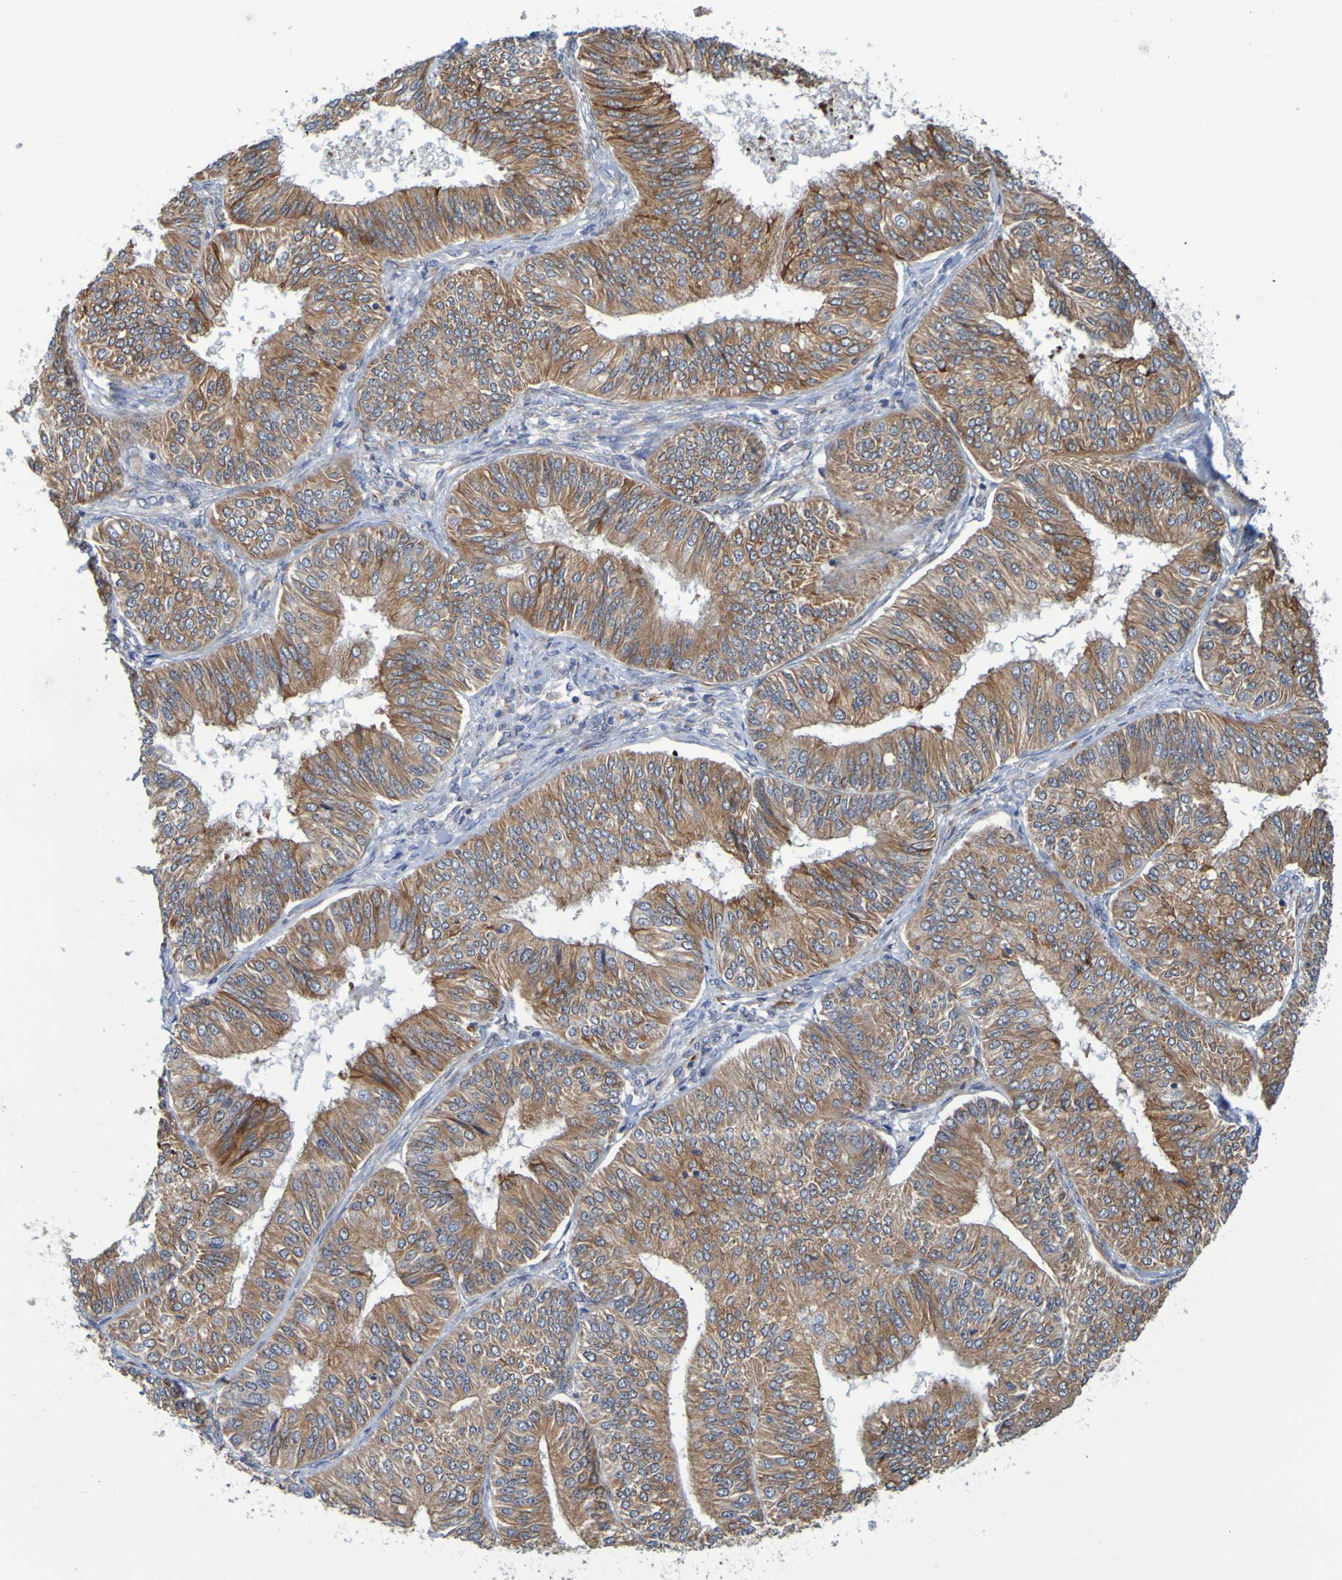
{"staining": {"intensity": "moderate", "quantity": ">75%", "location": "cytoplasmic/membranous"}, "tissue": "endometrial cancer", "cell_type": "Tumor cells", "image_type": "cancer", "snomed": [{"axis": "morphology", "description": "Adenocarcinoma, NOS"}, {"axis": "topography", "description": "Endometrium"}], "caption": "High-power microscopy captured an IHC image of adenocarcinoma (endometrial), revealing moderate cytoplasmic/membranous expression in approximately >75% of tumor cells. Ihc stains the protein in brown and the nuclei are stained blue.", "gene": "SIL1", "patient": {"sex": "female", "age": 58}}